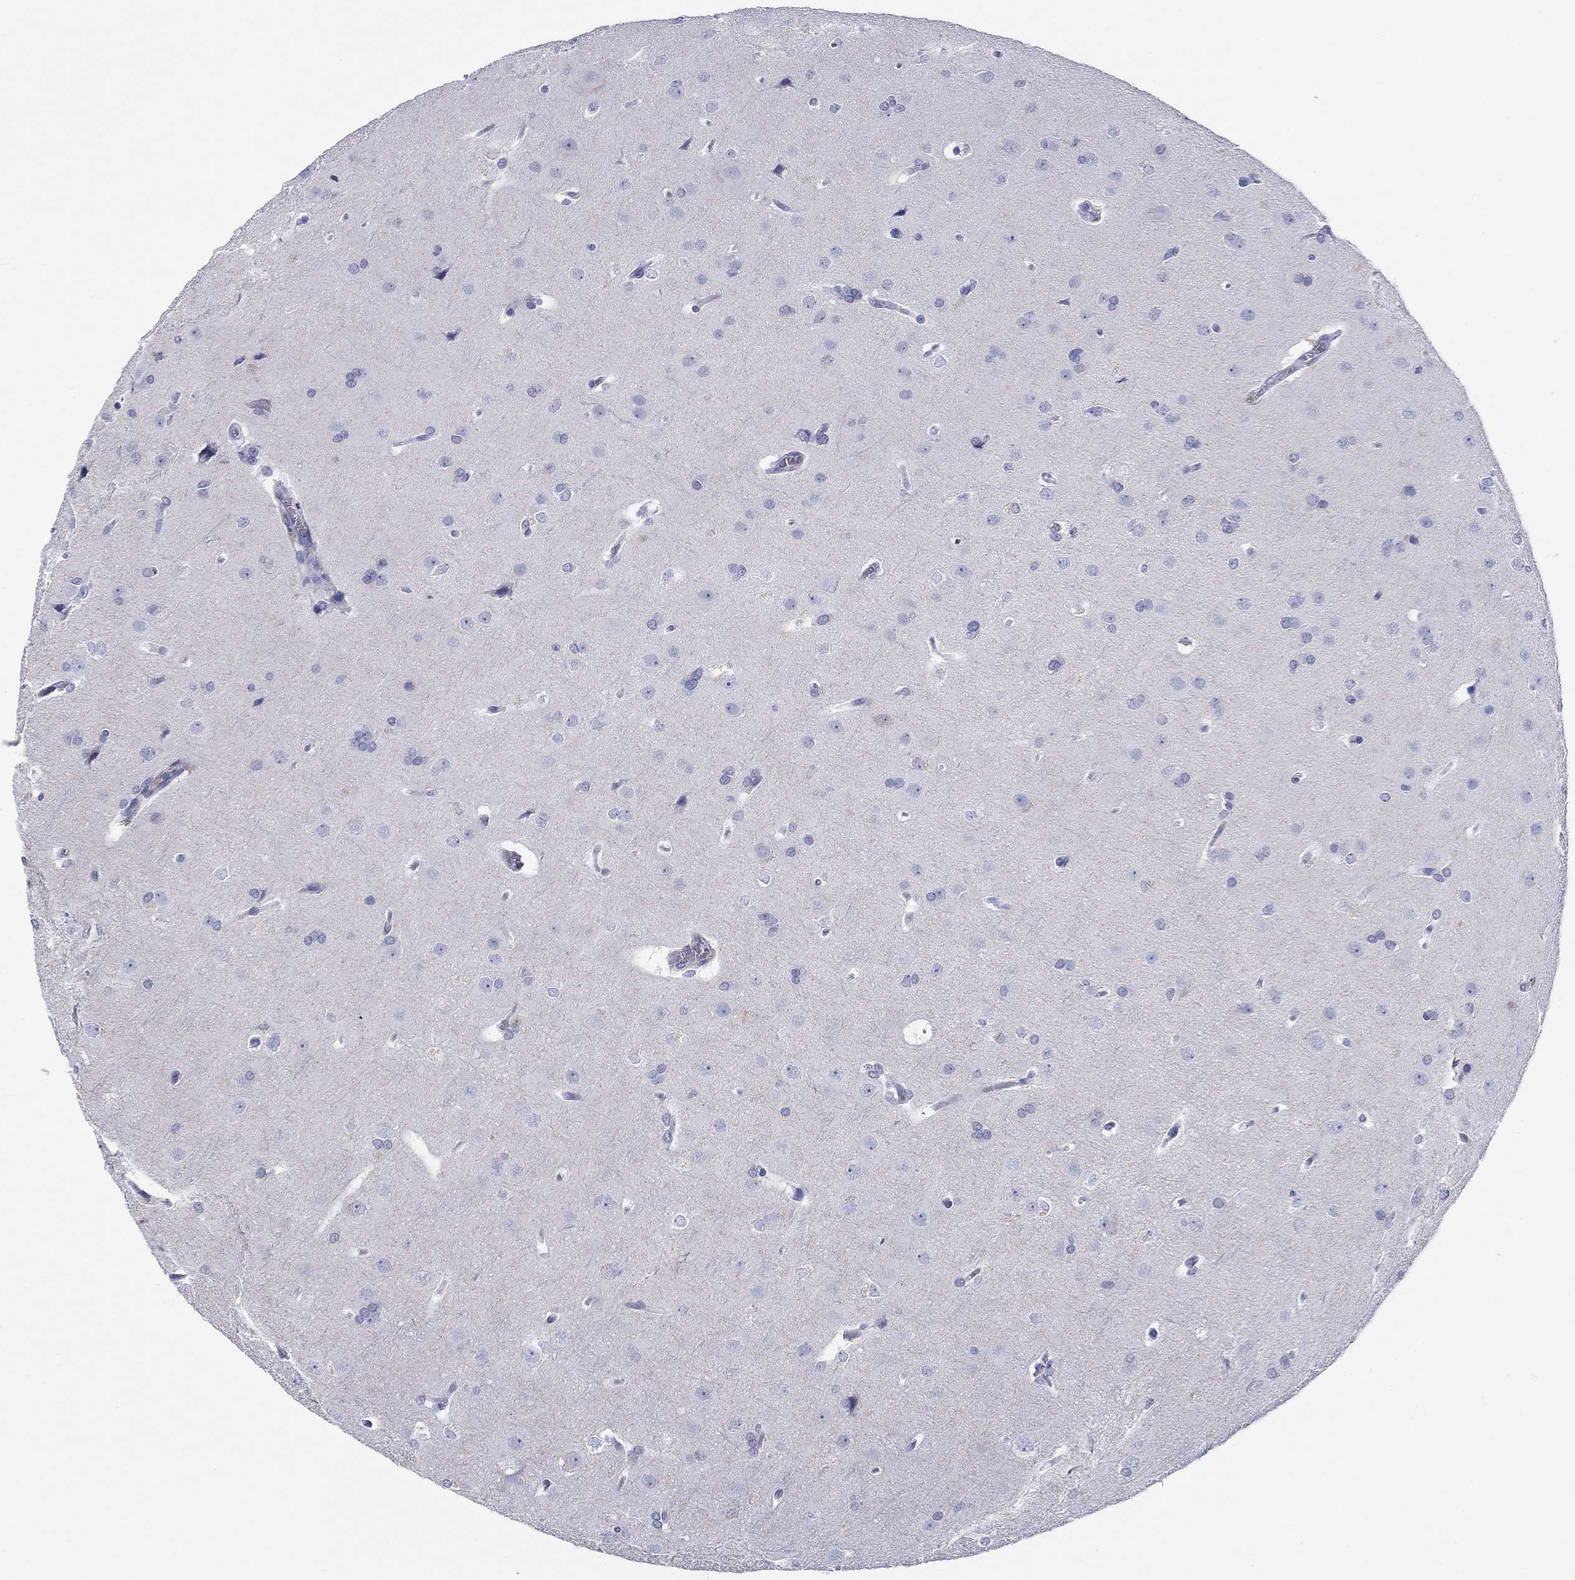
{"staining": {"intensity": "negative", "quantity": "none", "location": "none"}, "tissue": "glioma", "cell_type": "Tumor cells", "image_type": "cancer", "snomed": [{"axis": "morphology", "description": "Glioma, malignant, Low grade"}, {"axis": "topography", "description": "Brain"}], "caption": "Glioma stained for a protein using IHC shows no positivity tumor cells.", "gene": "LAMP5", "patient": {"sex": "female", "age": 32}}